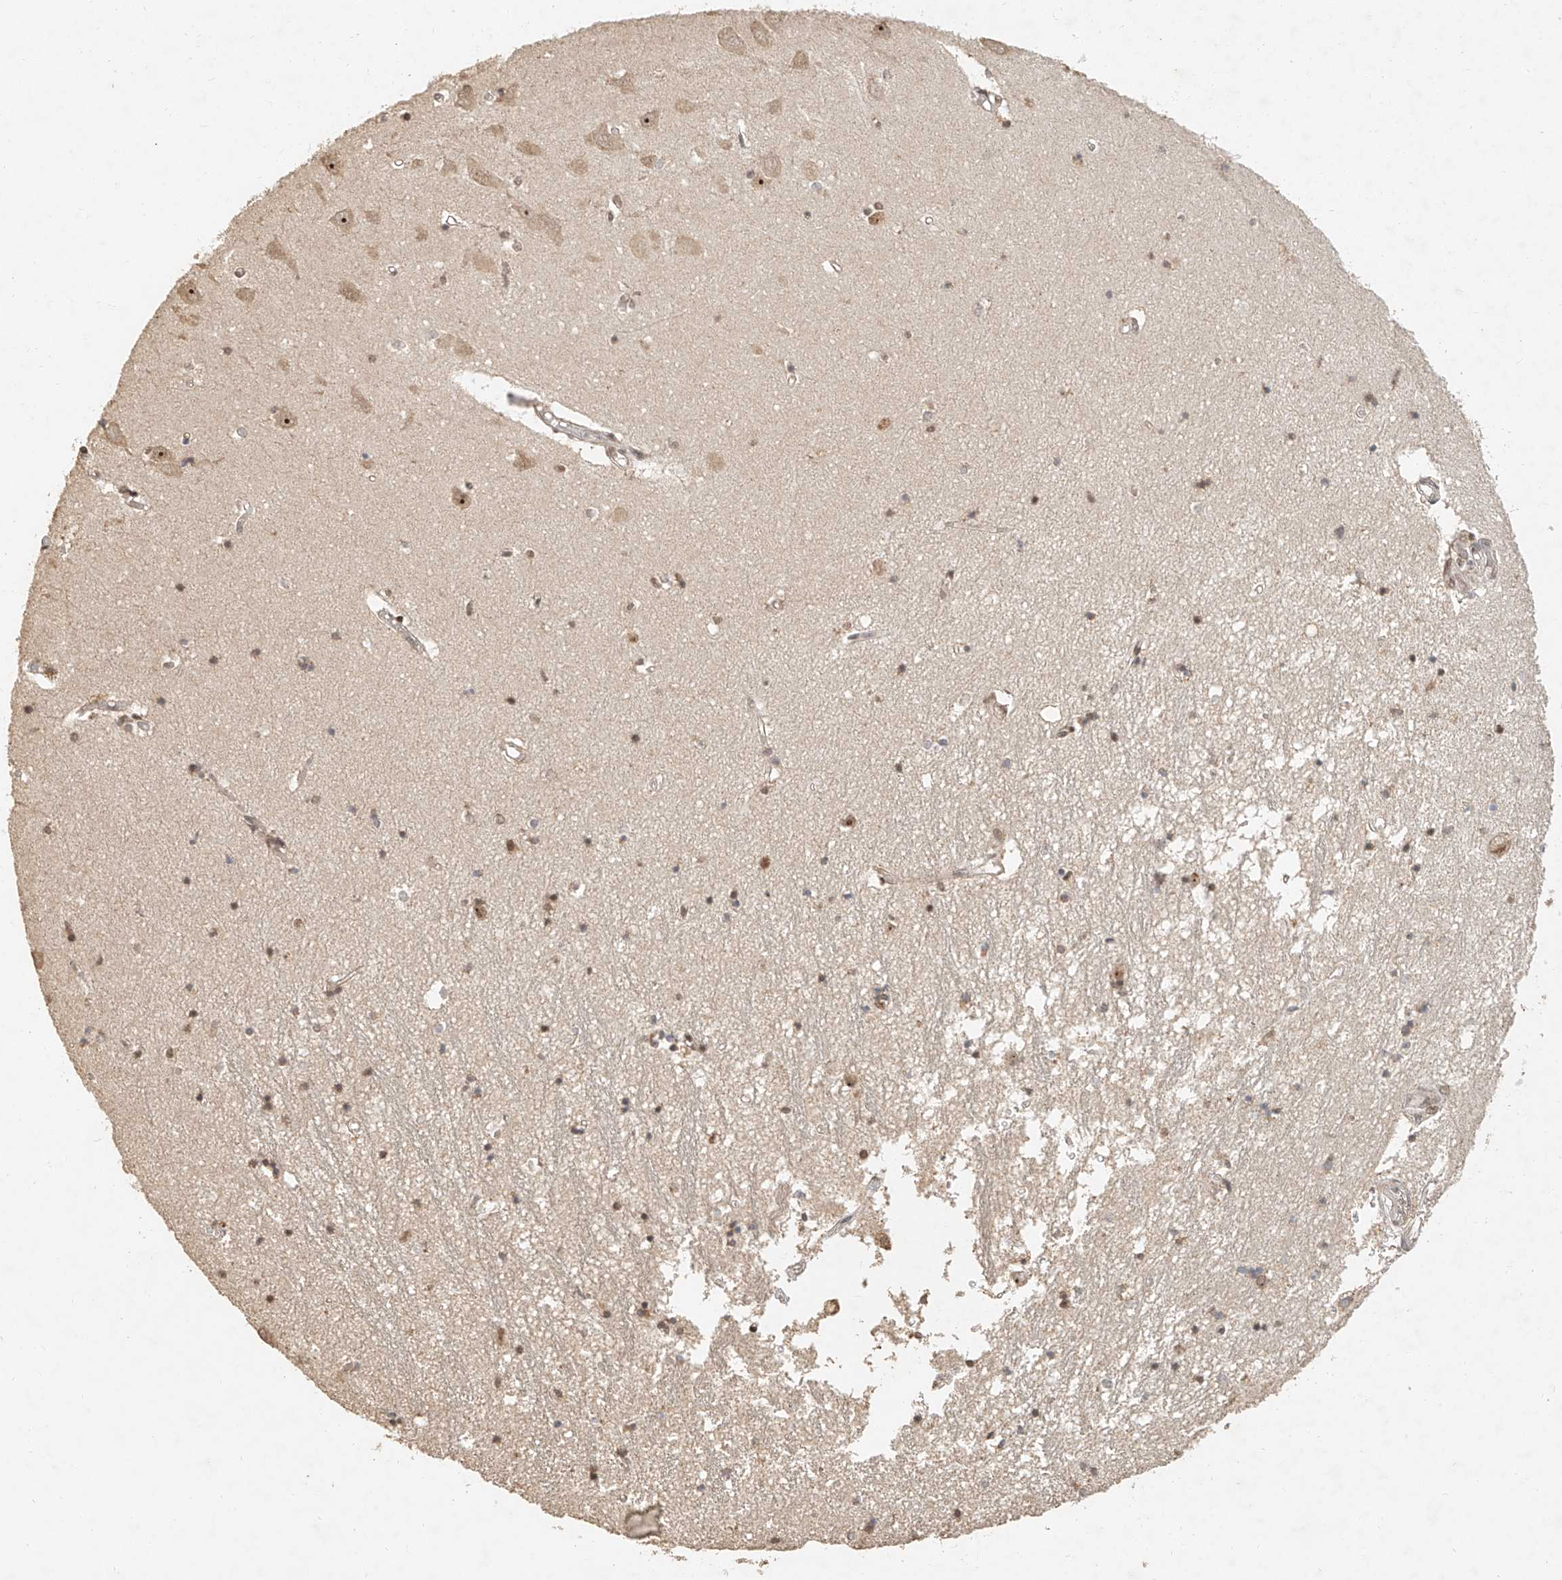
{"staining": {"intensity": "moderate", "quantity": "25%-75%", "location": "cytoplasmic/membranous,nuclear"}, "tissue": "hippocampus", "cell_type": "Glial cells", "image_type": "normal", "snomed": [{"axis": "morphology", "description": "Normal tissue, NOS"}, {"axis": "topography", "description": "Hippocampus"}], "caption": "Protein staining of benign hippocampus exhibits moderate cytoplasmic/membranous,nuclear staining in about 25%-75% of glial cells.", "gene": "CXorf58", "patient": {"sex": "male", "age": 70}}